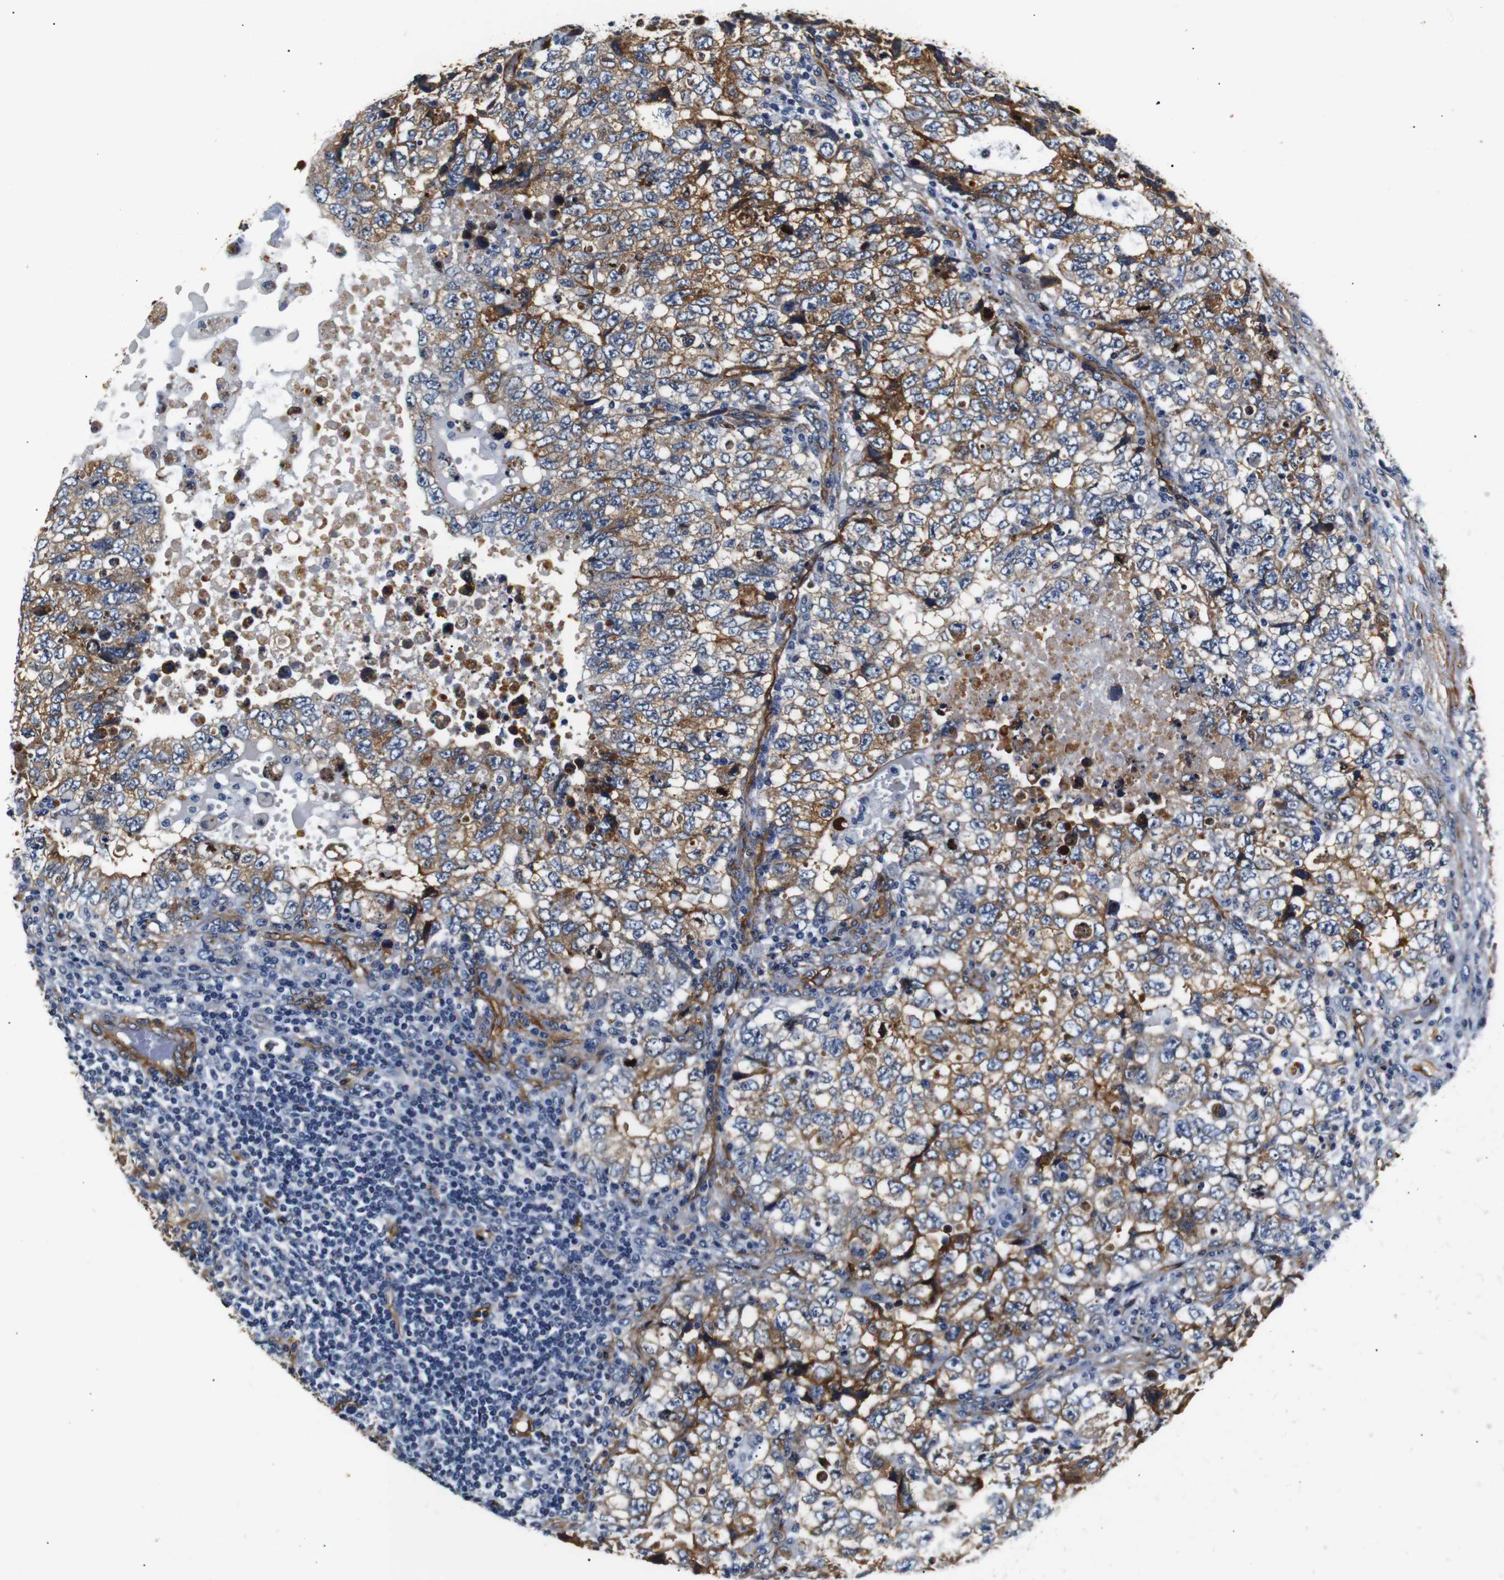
{"staining": {"intensity": "moderate", "quantity": ">75%", "location": "cytoplasmic/membranous"}, "tissue": "testis cancer", "cell_type": "Tumor cells", "image_type": "cancer", "snomed": [{"axis": "morphology", "description": "Carcinoma, Embryonal, NOS"}, {"axis": "topography", "description": "Testis"}], "caption": "High-power microscopy captured an immunohistochemistry histopathology image of testis embryonal carcinoma, revealing moderate cytoplasmic/membranous staining in about >75% of tumor cells. Using DAB (3,3'-diaminobenzidine) (brown) and hematoxylin (blue) stains, captured at high magnification using brightfield microscopy.", "gene": "CAV2", "patient": {"sex": "male", "age": 36}}